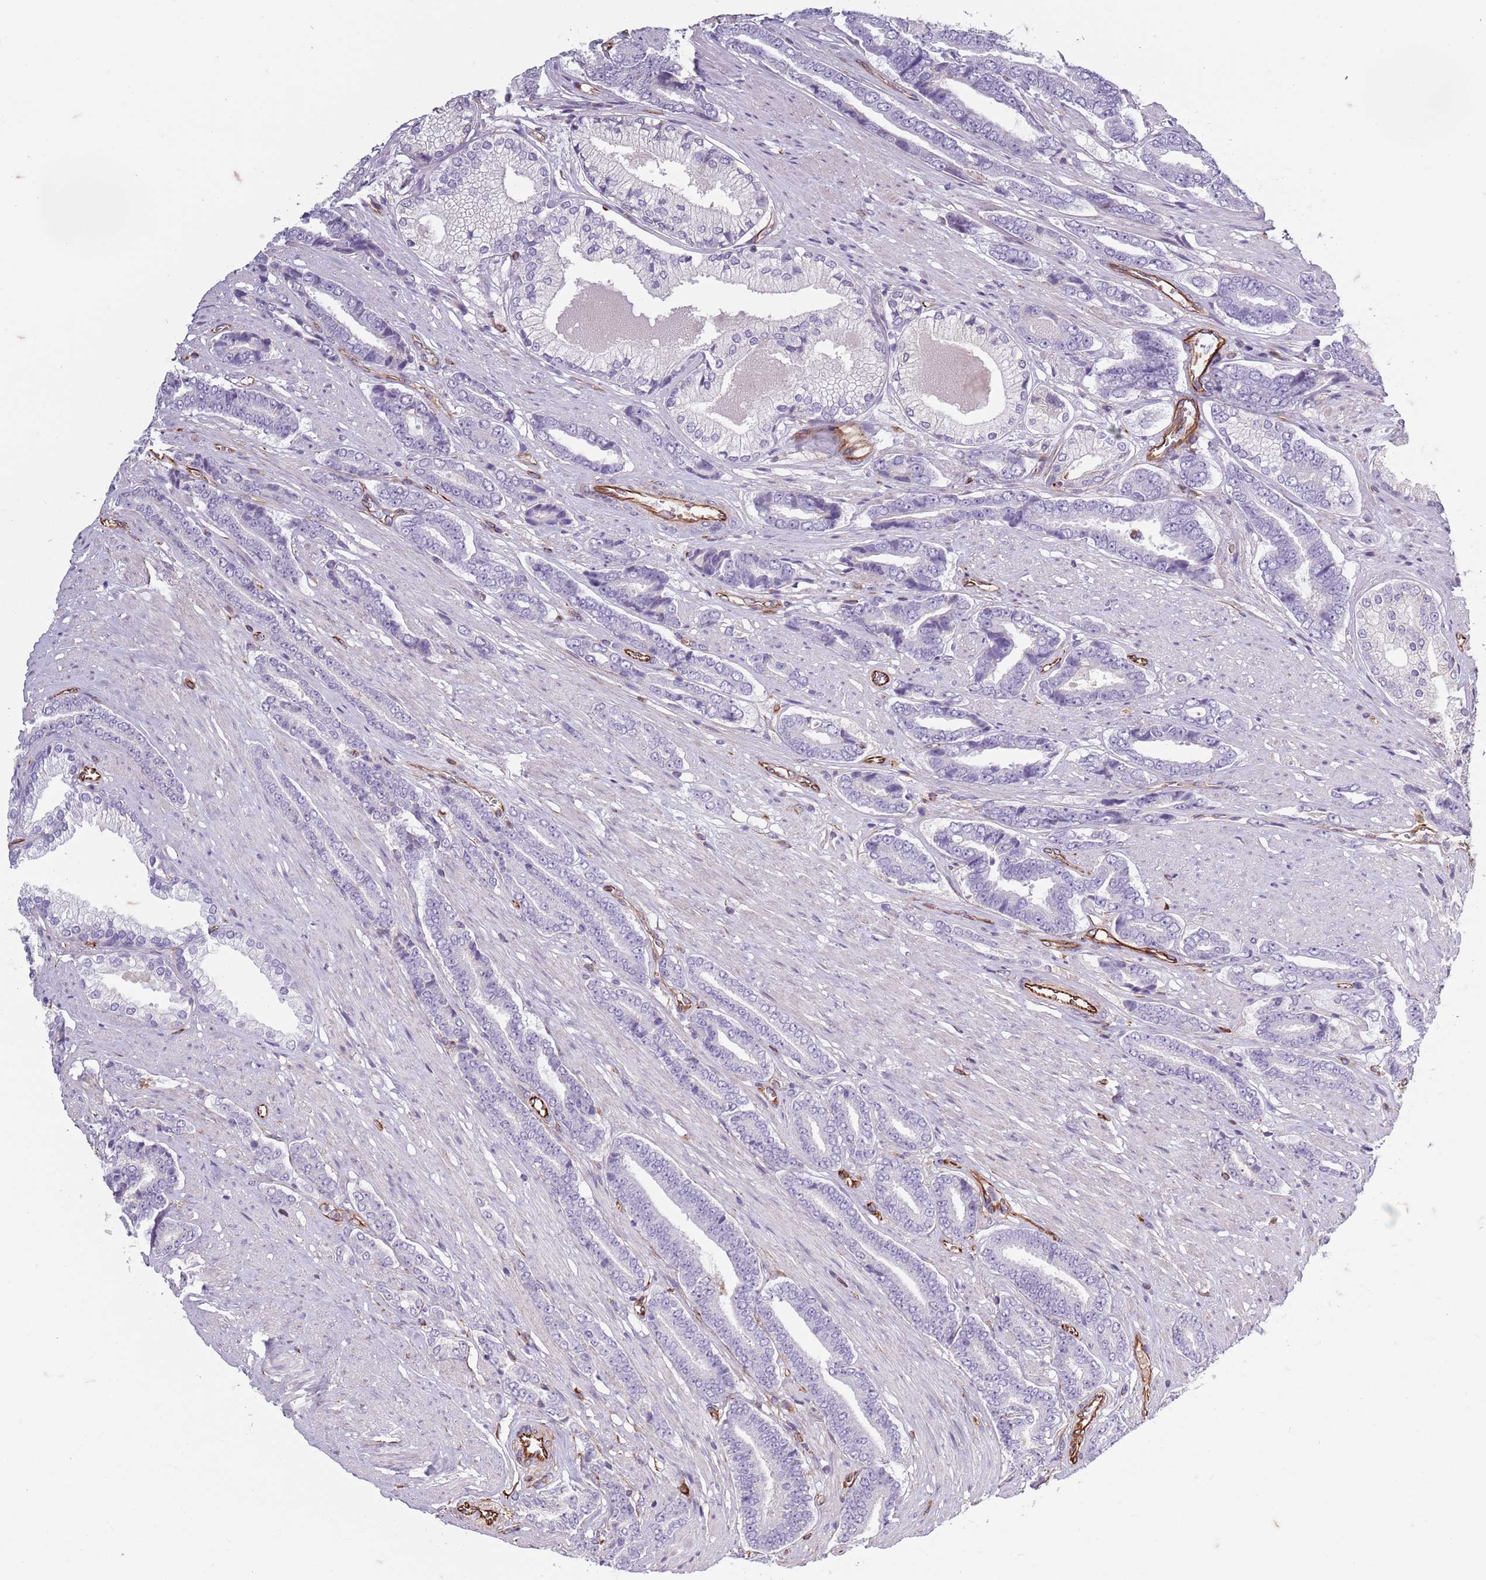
{"staining": {"intensity": "negative", "quantity": "none", "location": "none"}, "tissue": "prostate cancer", "cell_type": "Tumor cells", "image_type": "cancer", "snomed": [{"axis": "morphology", "description": "Adenocarcinoma, NOS"}, {"axis": "topography", "description": "Prostate and seminal vesicle, NOS"}], "caption": "Micrograph shows no significant protein expression in tumor cells of prostate cancer.", "gene": "TAS2R38", "patient": {"sex": "male", "age": 76}}